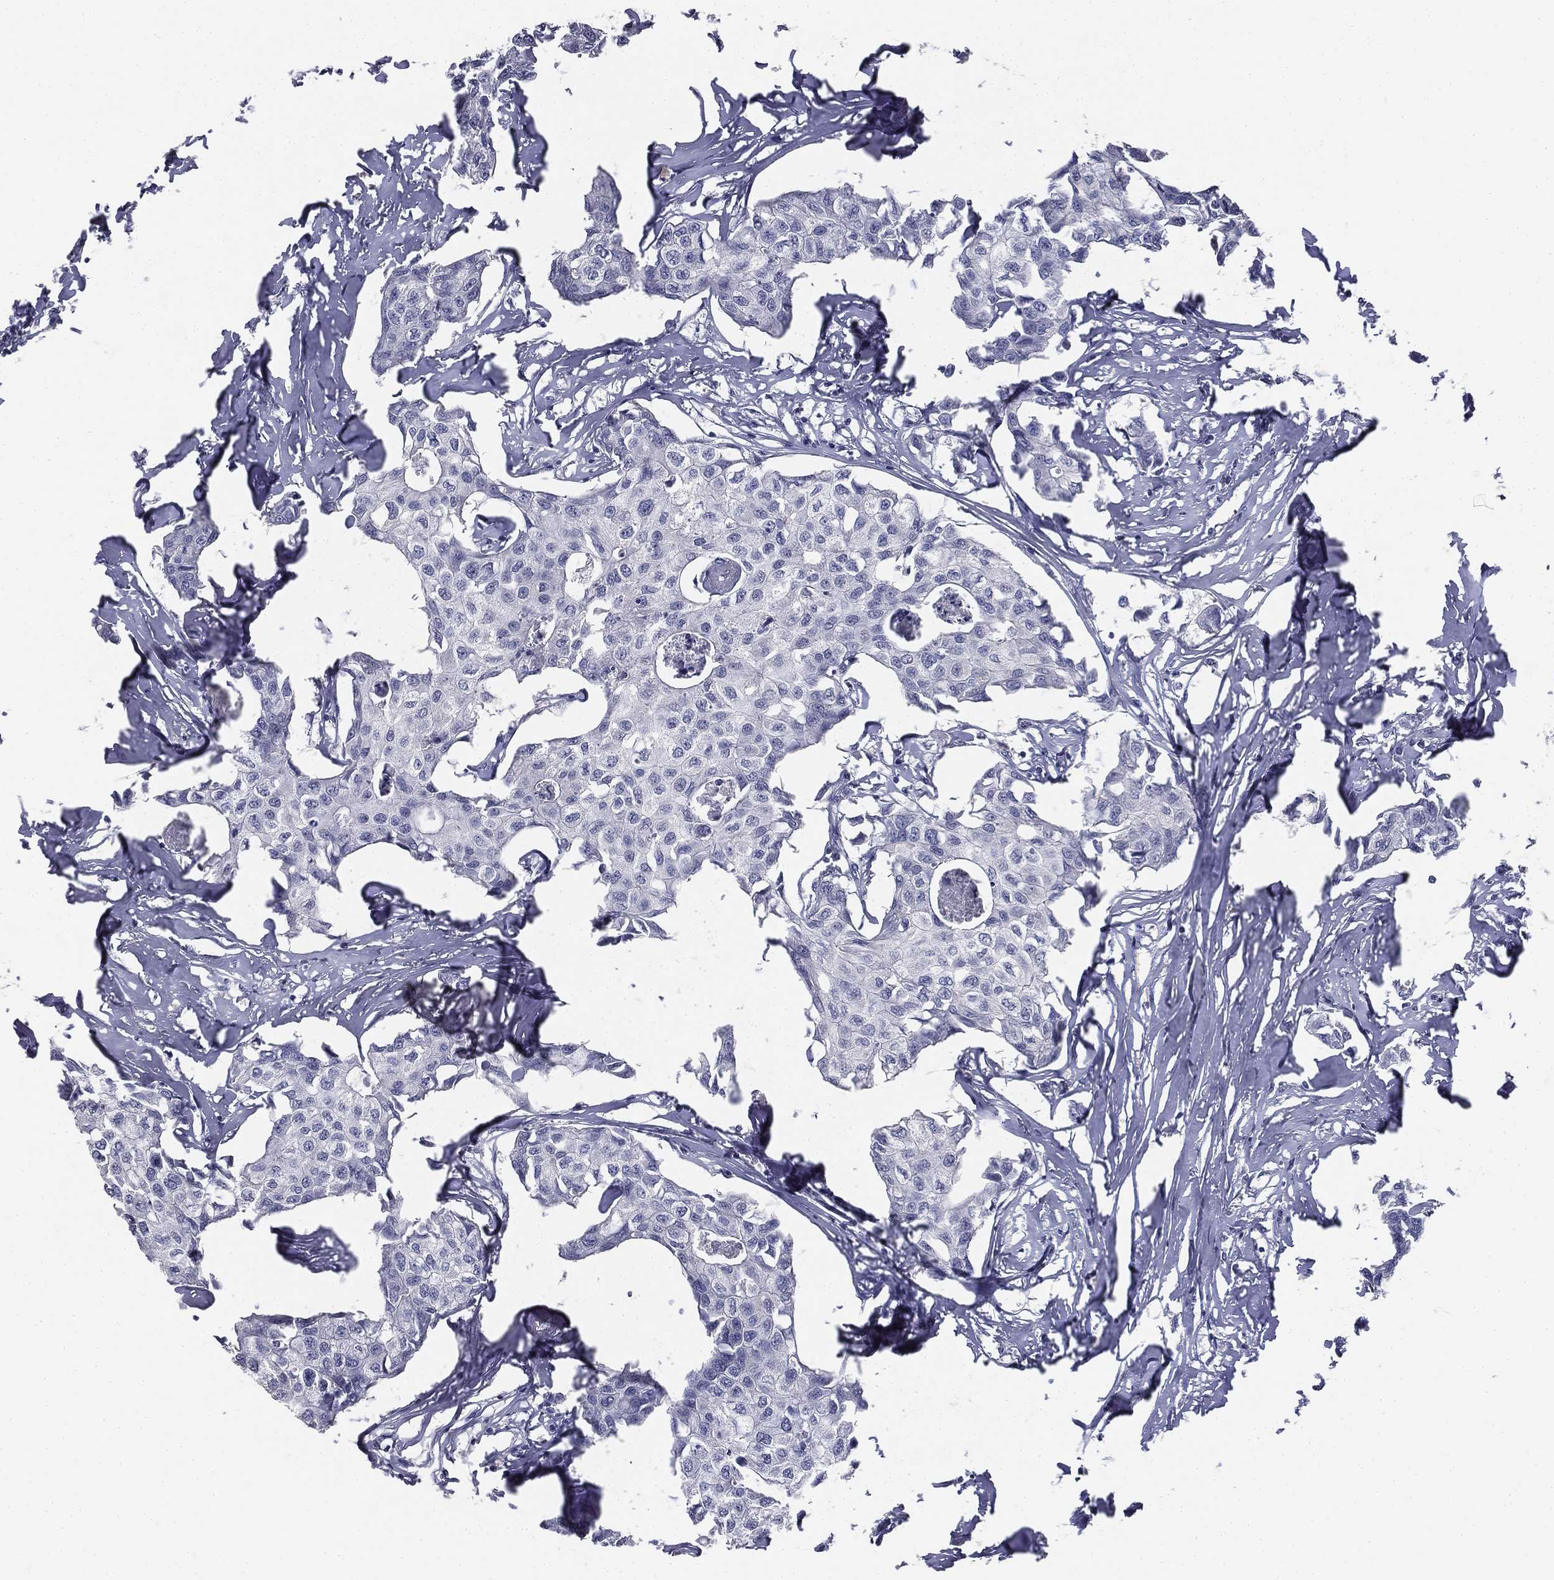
{"staining": {"intensity": "negative", "quantity": "none", "location": "none"}, "tissue": "breast cancer", "cell_type": "Tumor cells", "image_type": "cancer", "snomed": [{"axis": "morphology", "description": "Duct carcinoma"}, {"axis": "topography", "description": "Breast"}], "caption": "Immunohistochemistry (IHC) image of neoplastic tissue: human breast invasive ductal carcinoma stained with DAB displays no significant protein positivity in tumor cells.", "gene": "AFP", "patient": {"sex": "female", "age": 80}}